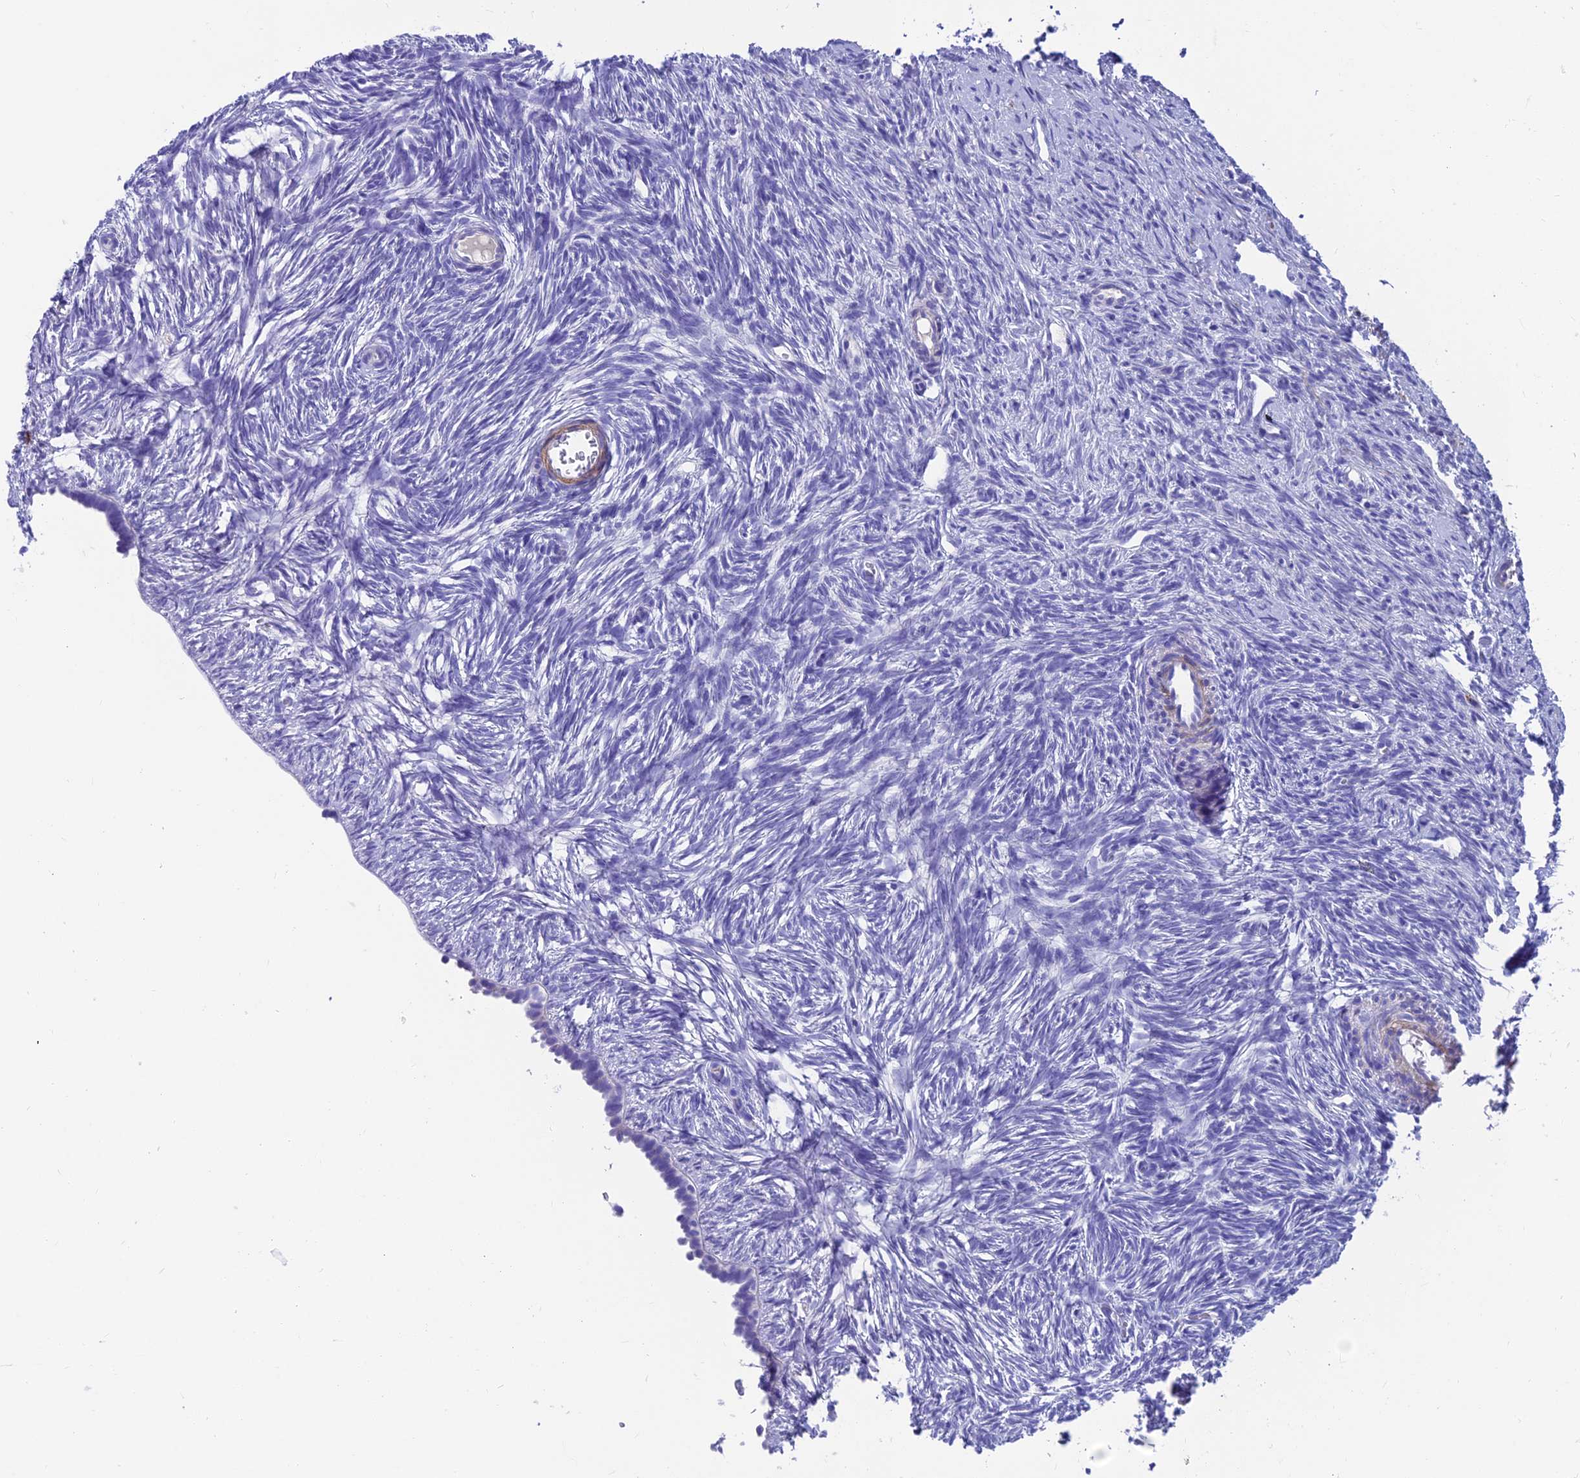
{"staining": {"intensity": "negative", "quantity": "none", "location": "none"}, "tissue": "ovary", "cell_type": "Ovarian stroma cells", "image_type": "normal", "snomed": [{"axis": "morphology", "description": "Normal tissue, NOS"}, {"axis": "topography", "description": "Ovary"}], "caption": "Immunohistochemistry (IHC) histopathology image of unremarkable ovary: human ovary stained with DAB reveals no significant protein expression in ovarian stroma cells. The staining is performed using DAB brown chromogen with nuclei counter-stained in using hematoxylin.", "gene": "GNG11", "patient": {"sex": "female", "age": 51}}